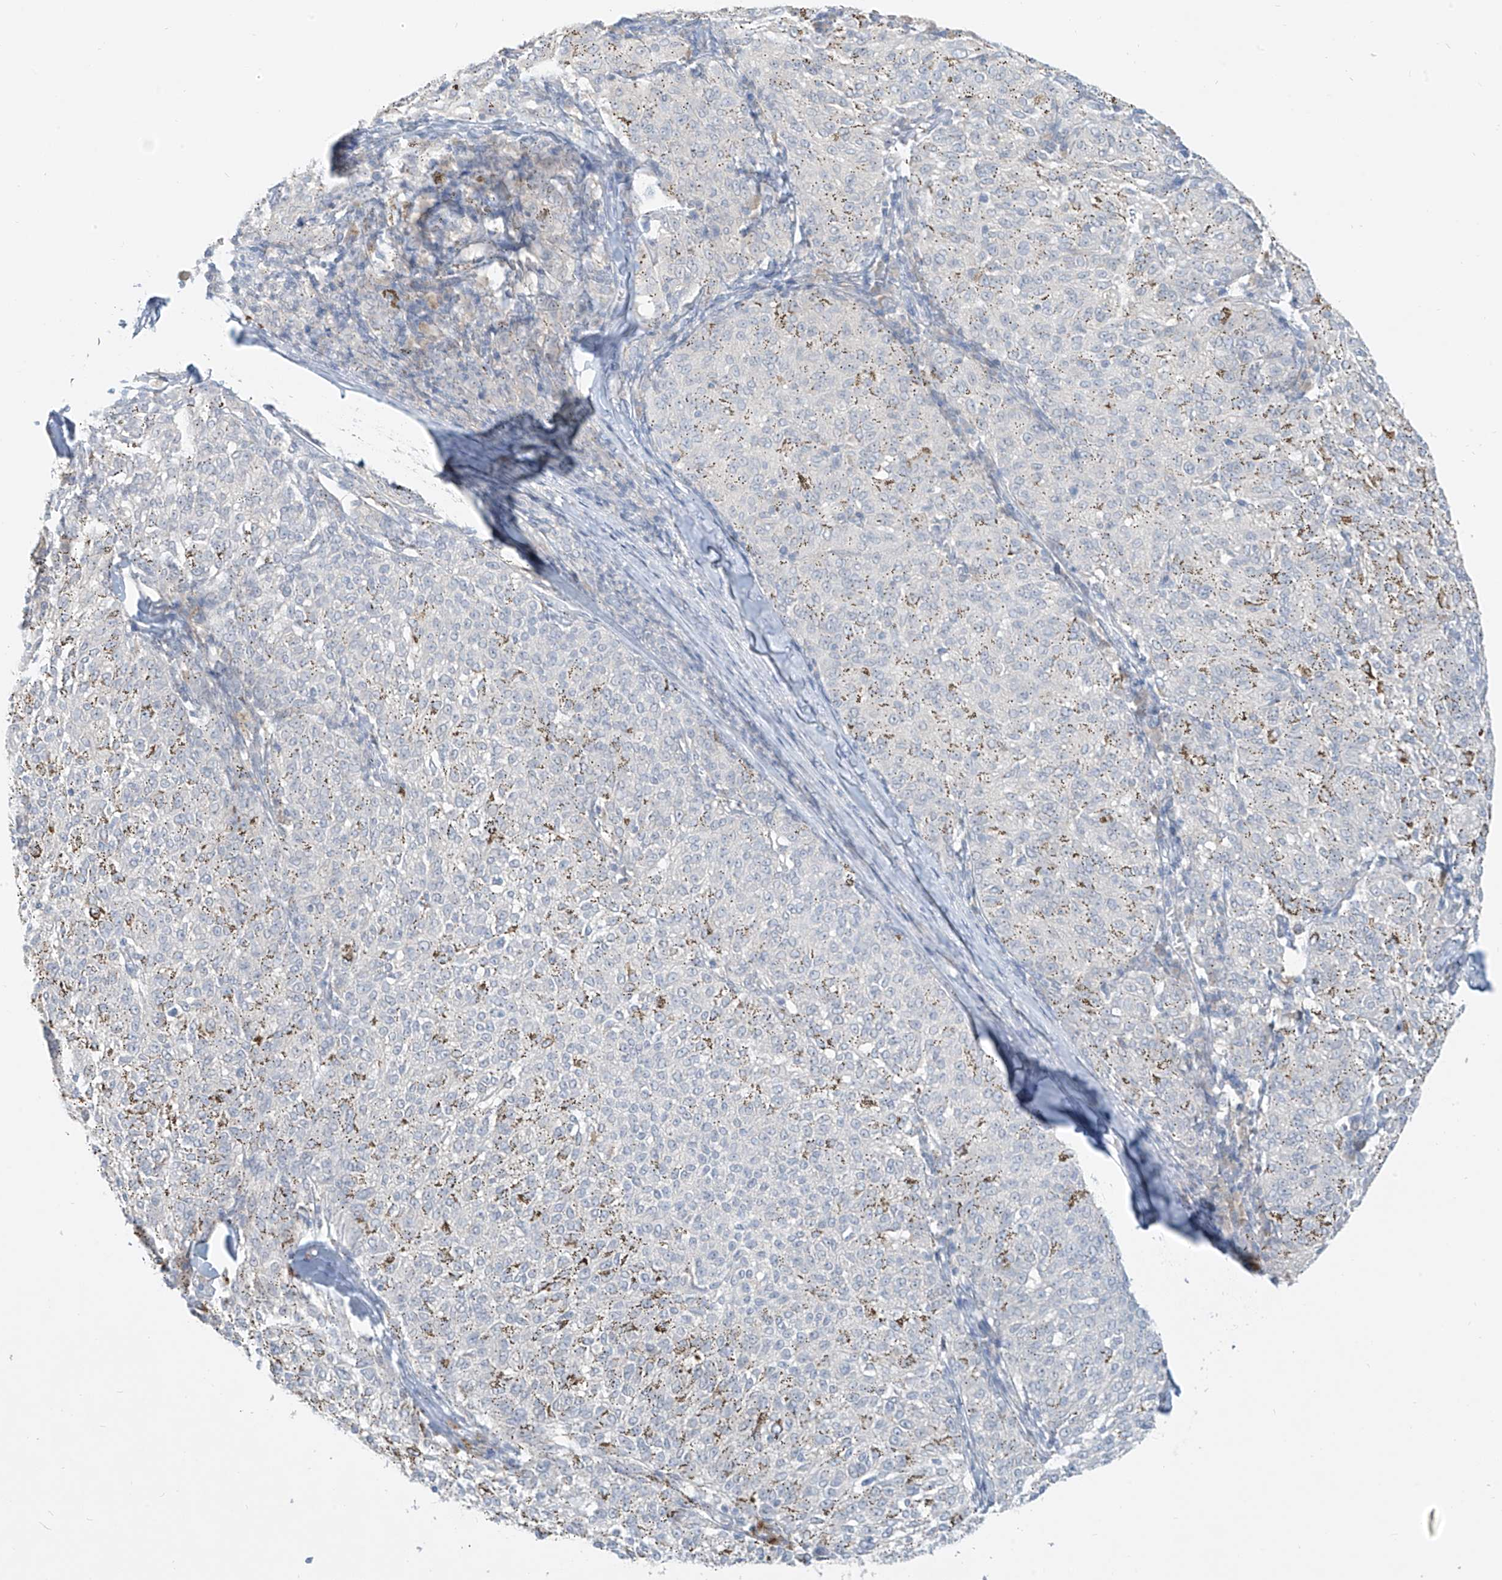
{"staining": {"intensity": "negative", "quantity": "none", "location": "none"}, "tissue": "melanoma", "cell_type": "Tumor cells", "image_type": "cancer", "snomed": [{"axis": "morphology", "description": "Malignant melanoma, NOS"}, {"axis": "topography", "description": "Skin"}], "caption": "Immunohistochemistry (IHC) image of neoplastic tissue: human melanoma stained with DAB exhibits no significant protein positivity in tumor cells.", "gene": "C2orf42", "patient": {"sex": "female", "age": 72}}